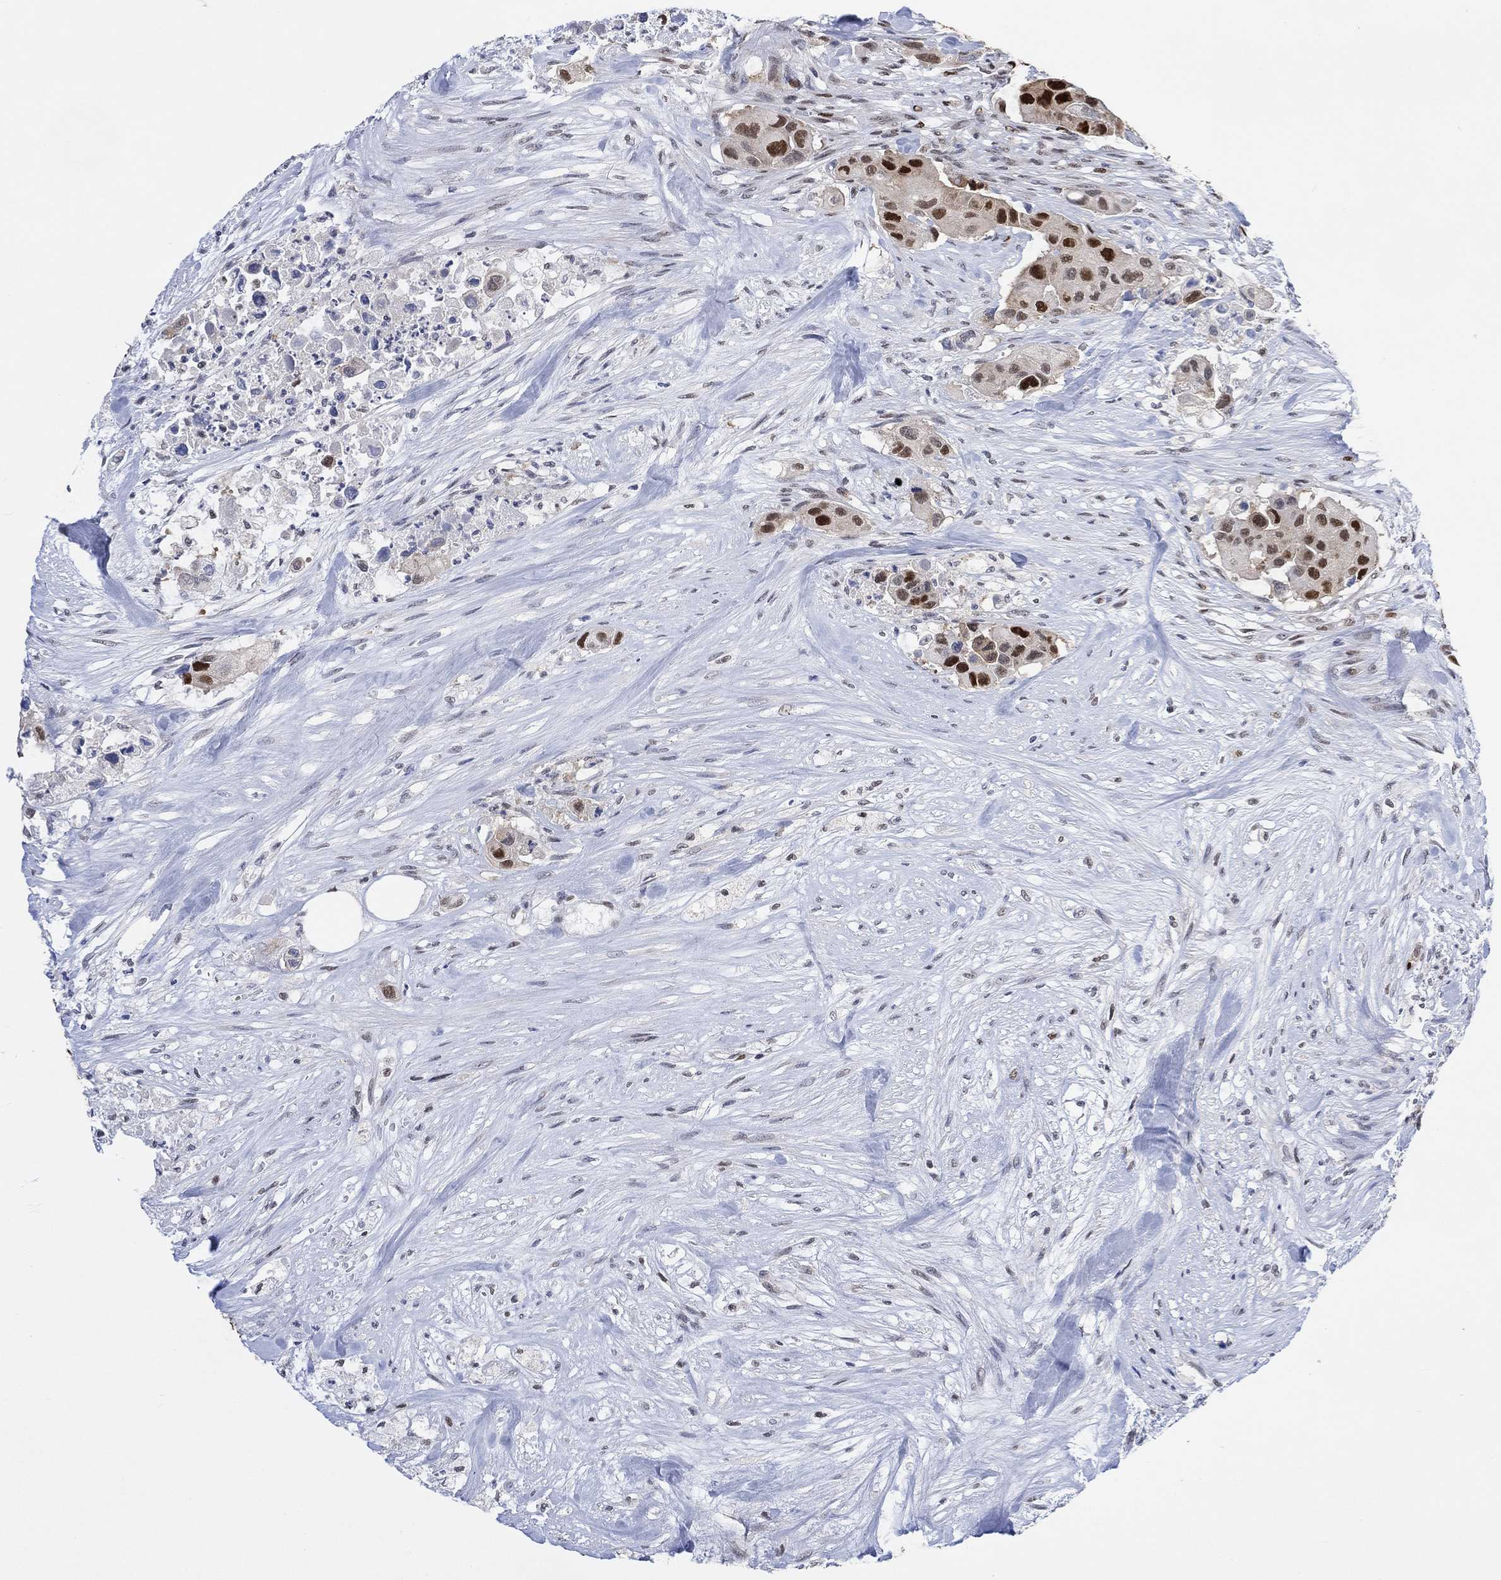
{"staining": {"intensity": "strong", "quantity": ">75%", "location": "nuclear"}, "tissue": "urothelial cancer", "cell_type": "Tumor cells", "image_type": "cancer", "snomed": [{"axis": "morphology", "description": "Urothelial carcinoma, High grade"}, {"axis": "topography", "description": "Urinary bladder"}], "caption": "A high-resolution histopathology image shows immunohistochemistry (IHC) staining of urothelial cancer, which reveals strong nuclear expression in about >75% of tumor cells.", "gene": "RAD54L2", "patient": {"sex": "female", "age": 73}}